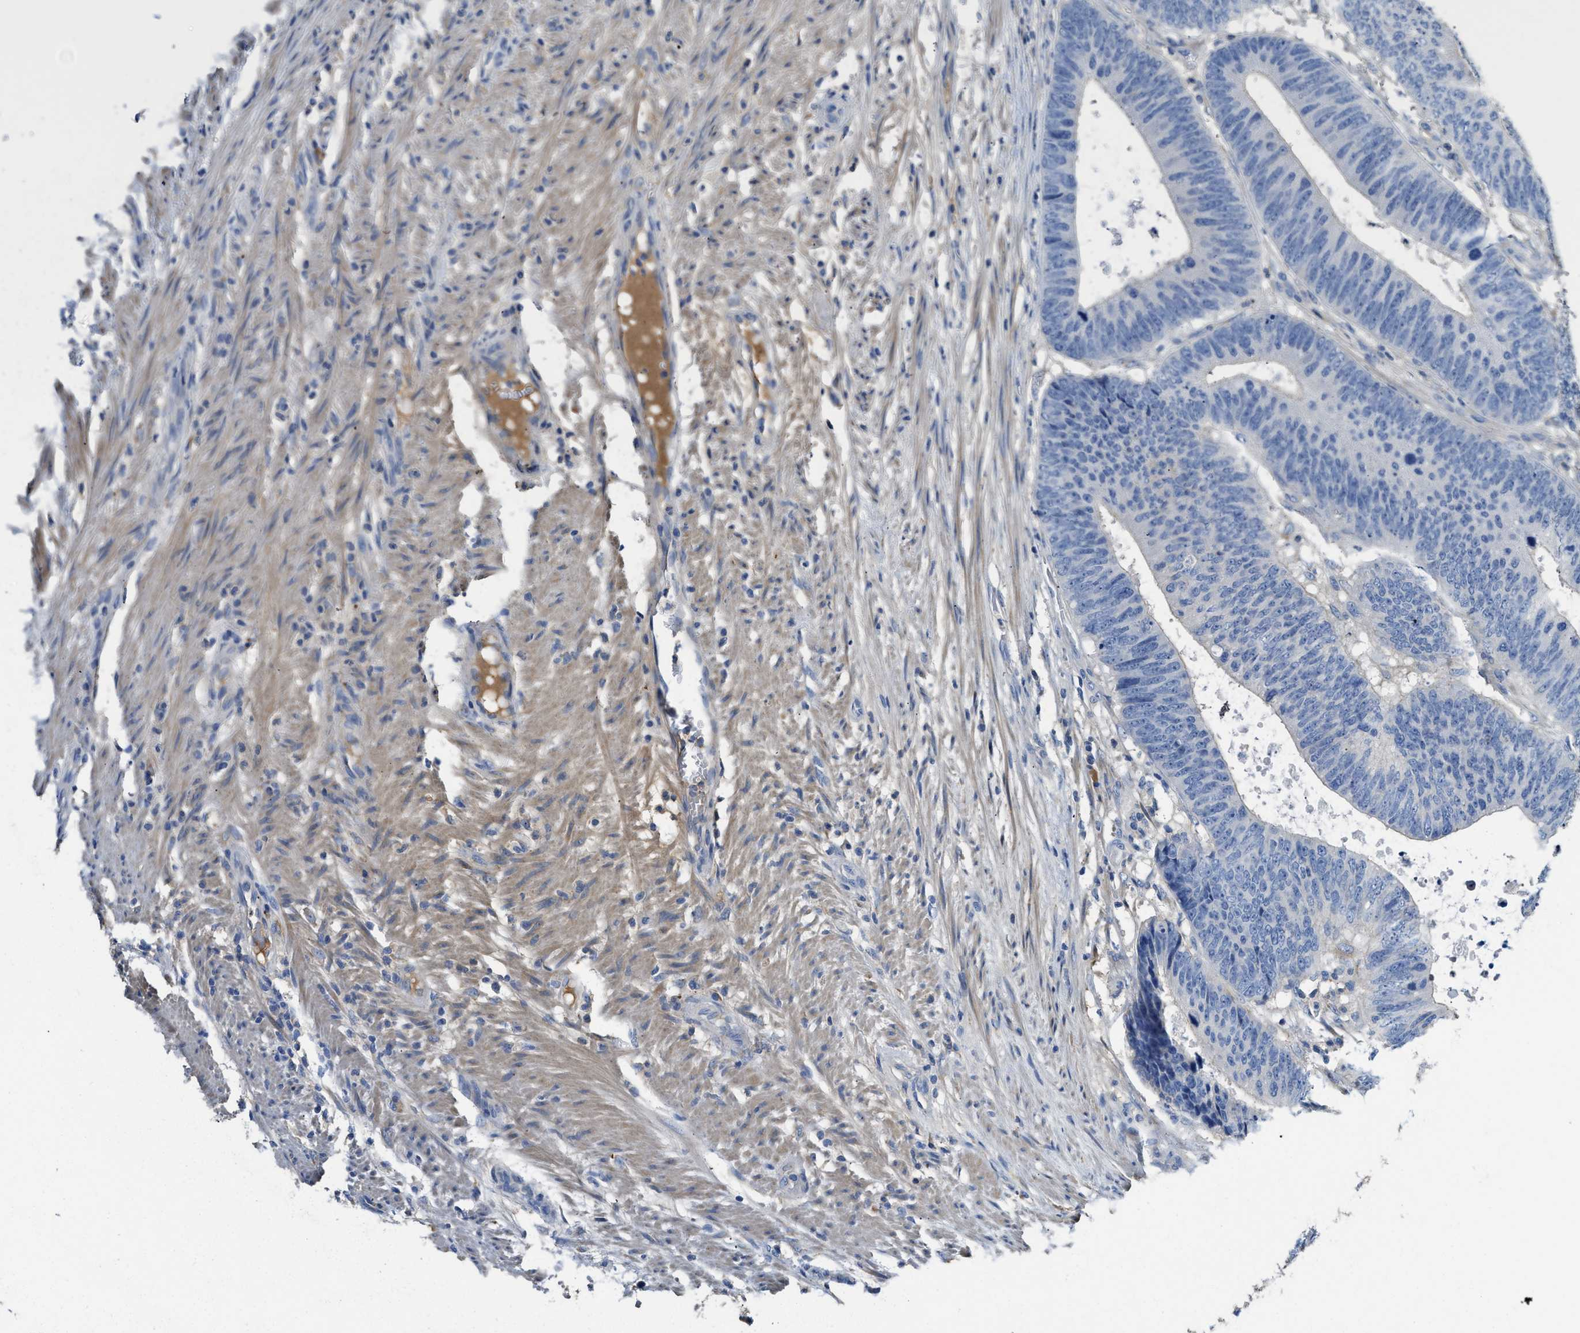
{"staining": {"intensity": "negative", "quantity": "none", "location": "none"}, "tissue": "colorectal cancer", "cell_type": "Tumor cells", "image_type": "cancer", "snomed": [{"axis": "morphology", "description": "Adenocarcinoma, NOS"}, {"axis": "topography", "description": "Colon"}], "caption": "The micrograph reveals no significant expression in tumor cells of colorectal cancer (adenocarcinoma).", "gene": "C1S", "patient": {"sex": "male", "age": 56}}